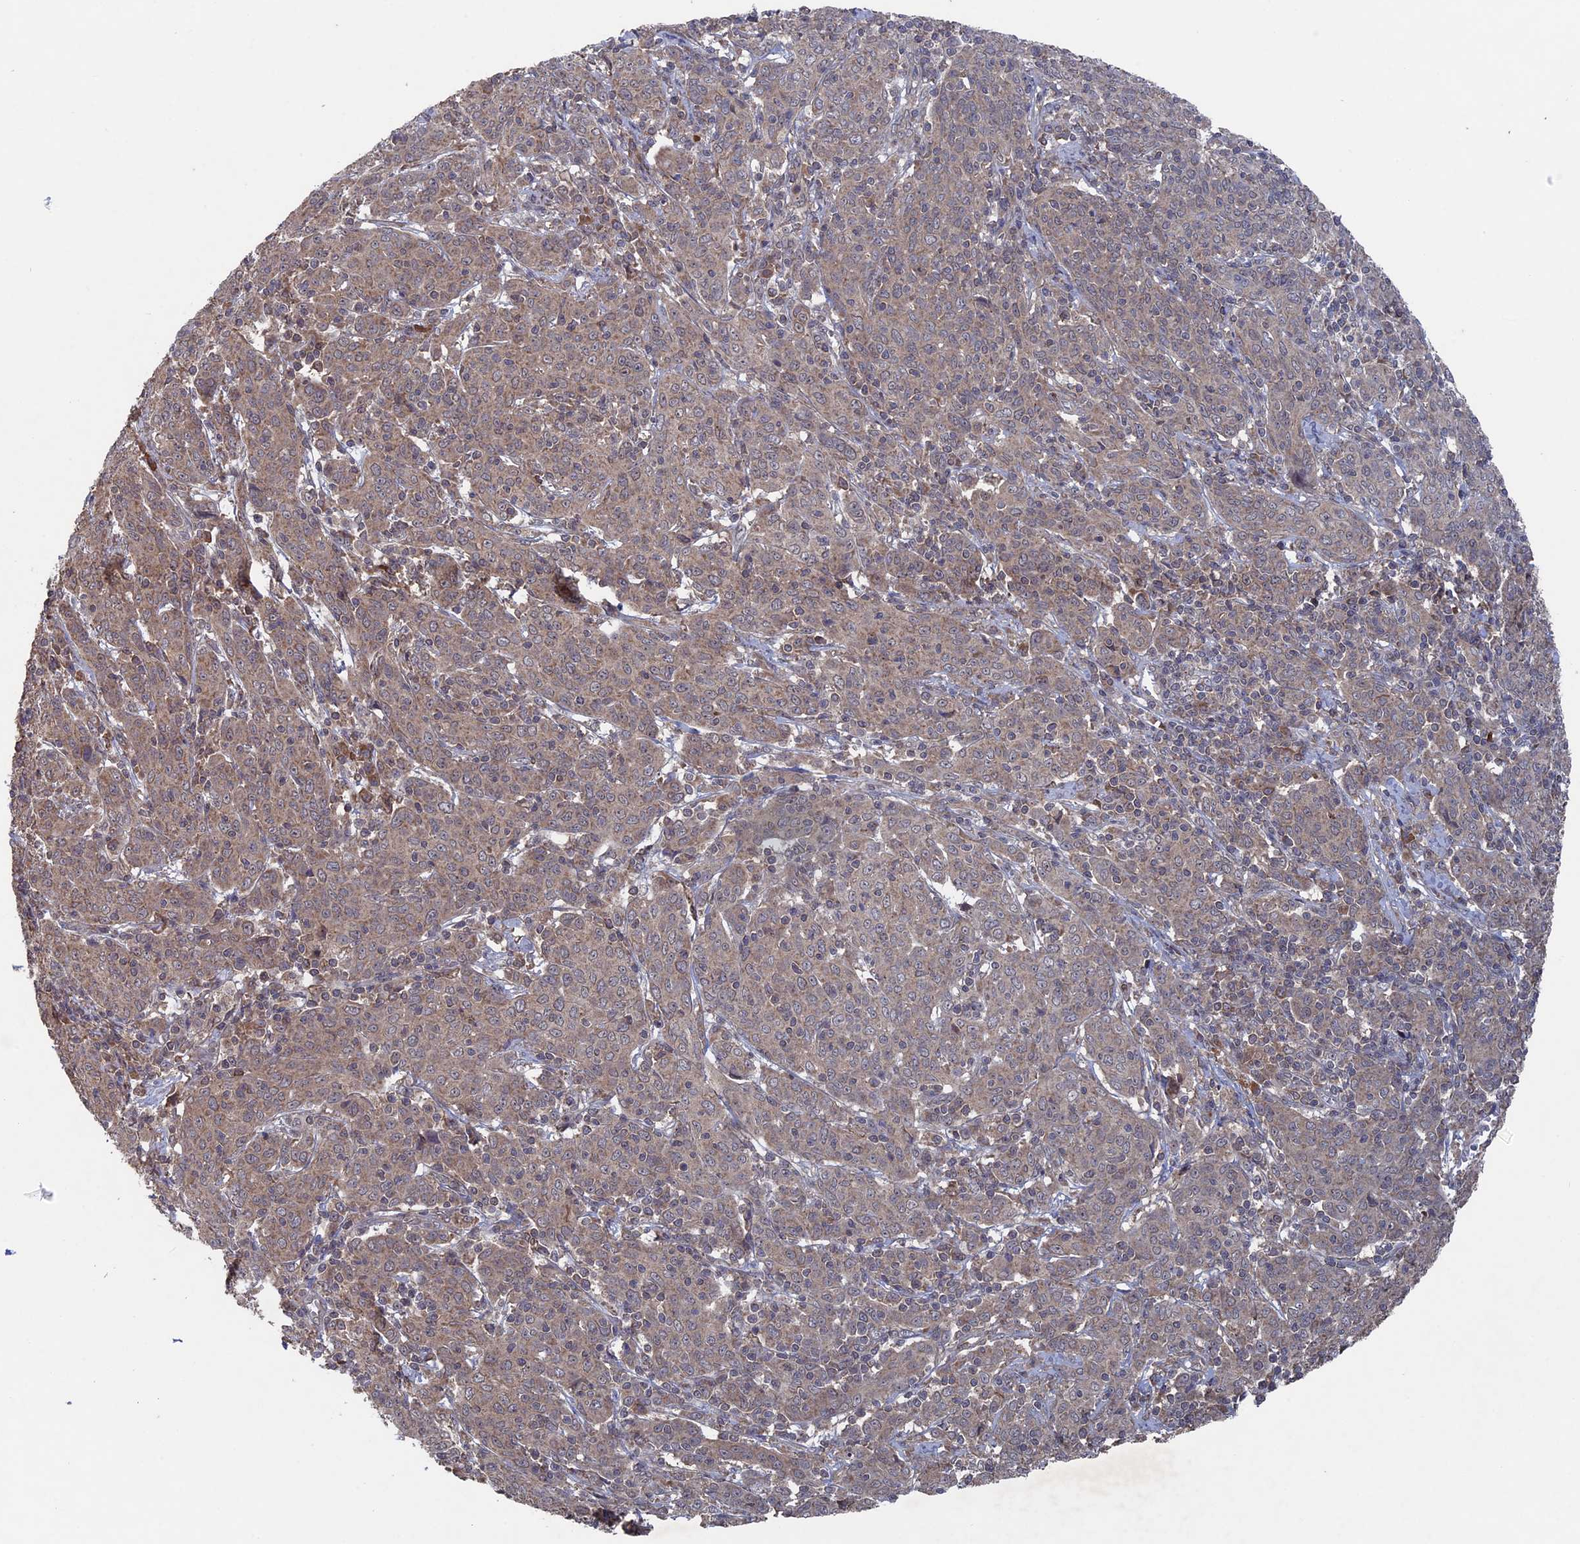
{"staining": {"intensity": "negative", "quantity": "none", "location": "none"}, "tissue": "cervical cancer", "cell_type": "Tumor cells", "image_type": "cancer", "snomed": [{"axis": "morphology", "description": "Squamous cell carcinoma, NOS"}, {"axis": "topography", "description": "Cervix"}], "caption": "Immunohistochemistry of human squamous cell carcinoma (cervical) shows no positivity in tumor cells.", "gene": "RAB15", "patient": {"sex": "female", "age": 67}}